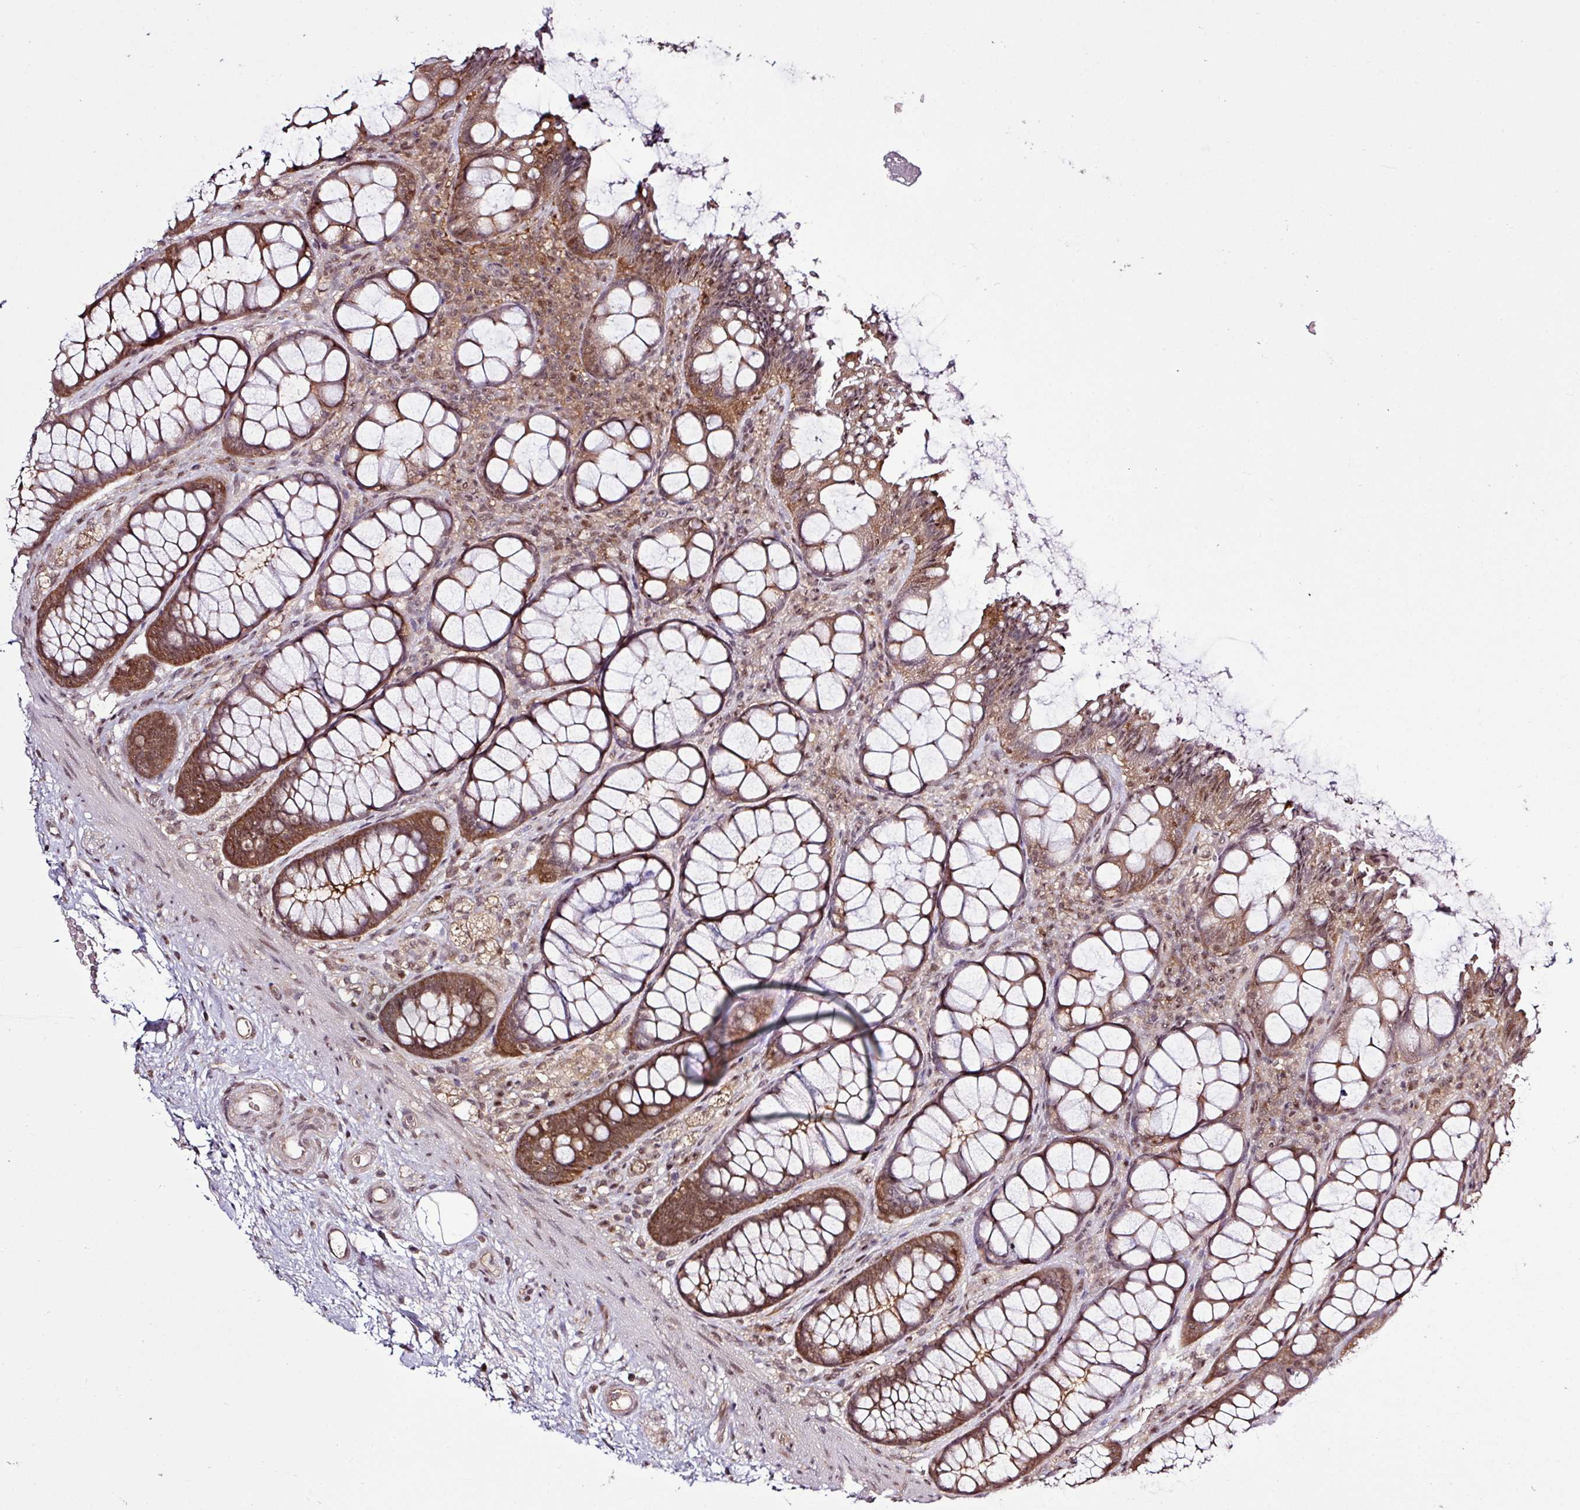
{"staining": {"intensity": "moderate", "quantity": ">75%", "location": "cytoplasmic/membranous,nuclear"}, "tissue": "rectum", "cell_type": "Glandular cells", "image_type": "normal", "snomed": [{"axis": "morphology", "description": "Normal tissue, NOS"}, {"axis": "topography", "description": "Rectum"}], "caption": "Approximately >75% of glandular cells in normal rectum demonstrate moderate cytoplasmic/membranous,nuclear protein staining as visualized by brown immunohistochemical staining.", "gene": "ITPKC", "patient": {"sex": "female", "age": 67}}